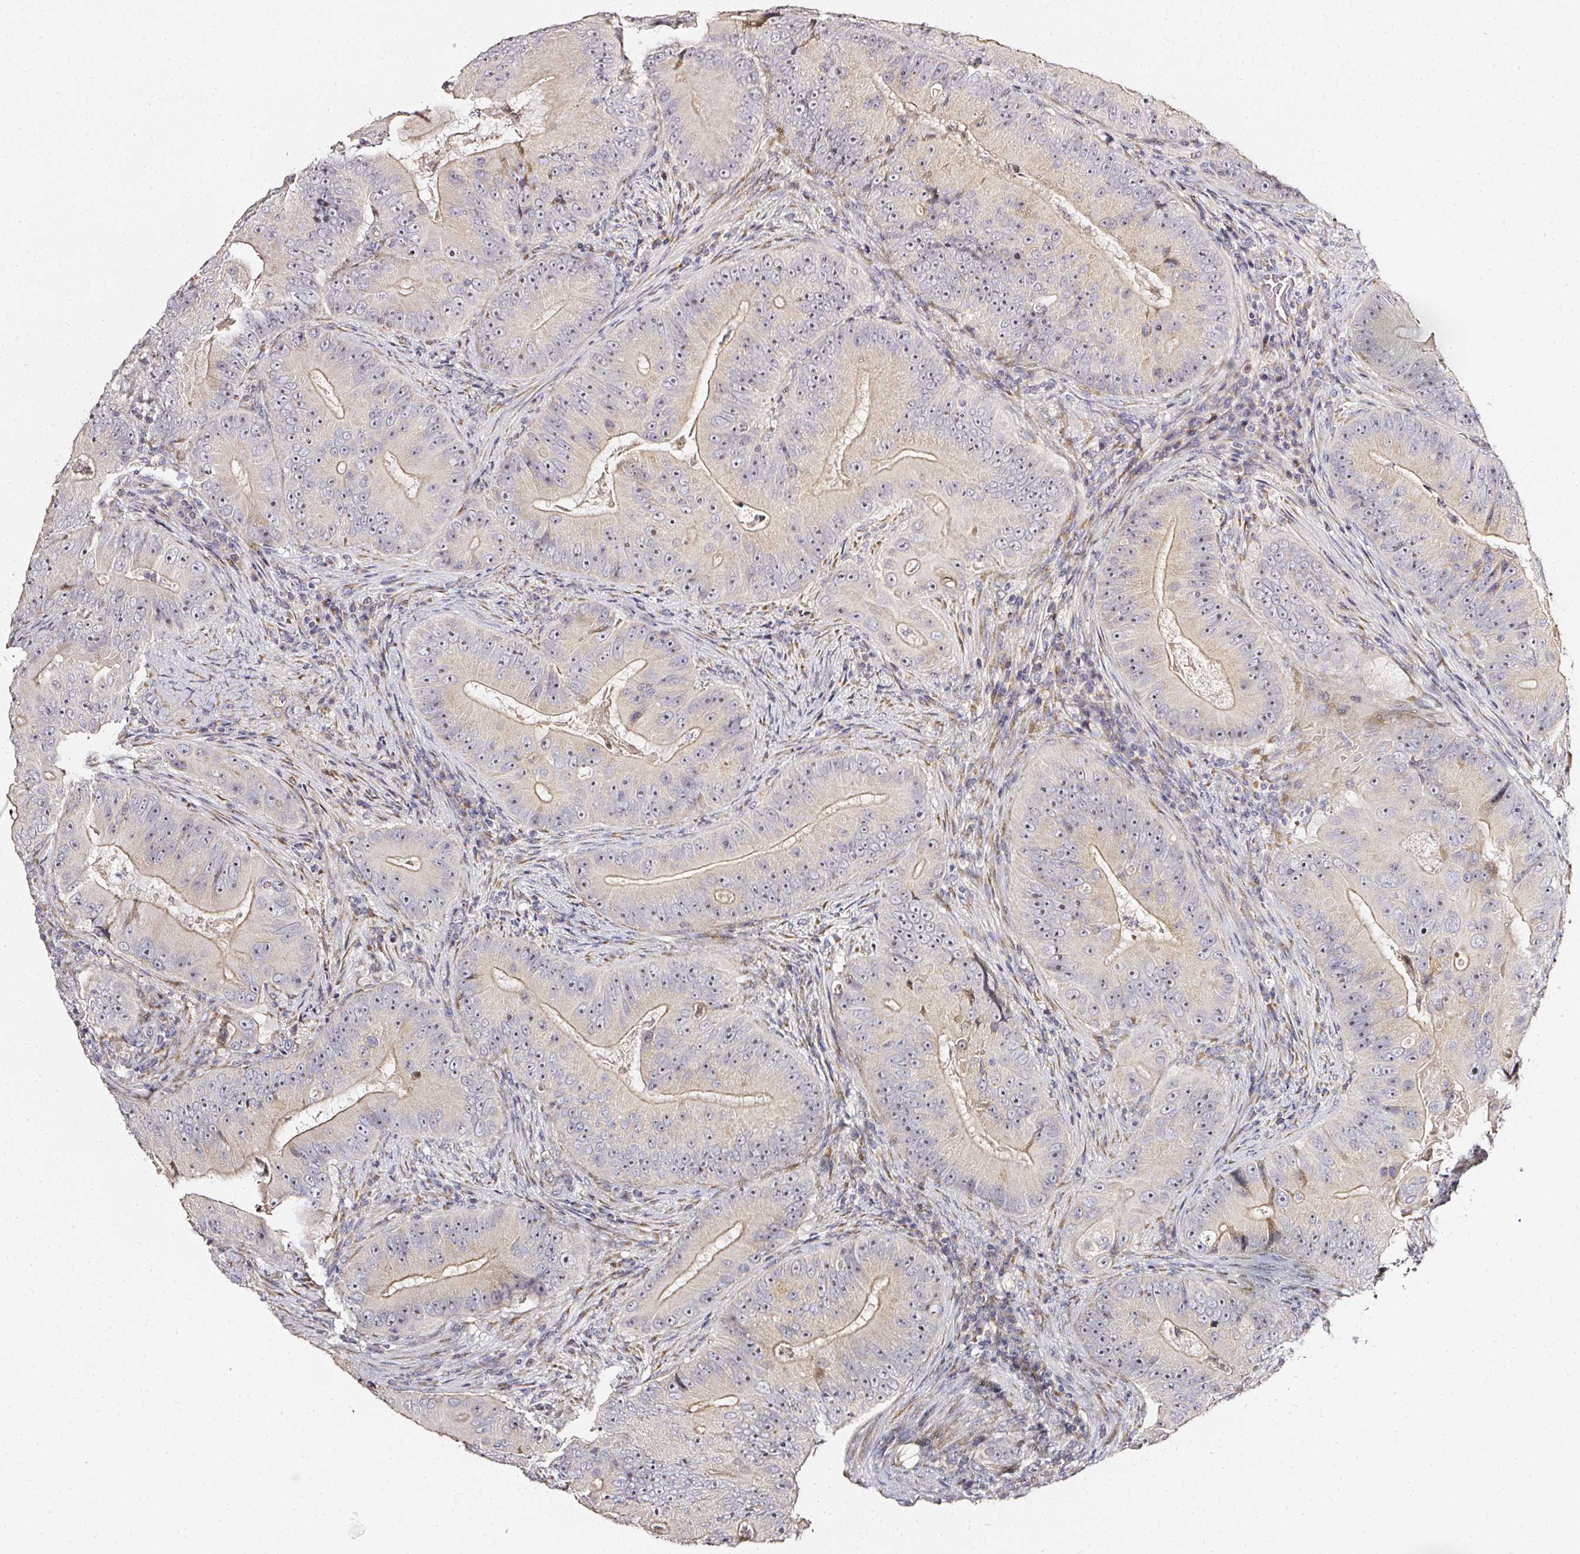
{"staining": {"intensity": "weak", "quantity": "25%-75%", "location": "cytoplasmic/membranous"}, "tissue": "colorectal cancer", "cell_type": "Tumor cells", "image_type": "cancer", "snomed": [{"axis": "morphology", "description": "Adenocarcinoma, NOS"}, {"axis": "topography", "description": "Colon"}], "caption": "There is low levels of weak cytoplasmic/membranous positivity in tumor cells of colorectal adenocarcinoma, as demonstrated by immunohistochemical staining (brown color).", "gene": "NTRK1", "patient": {"sex": "female", "age": 86}}